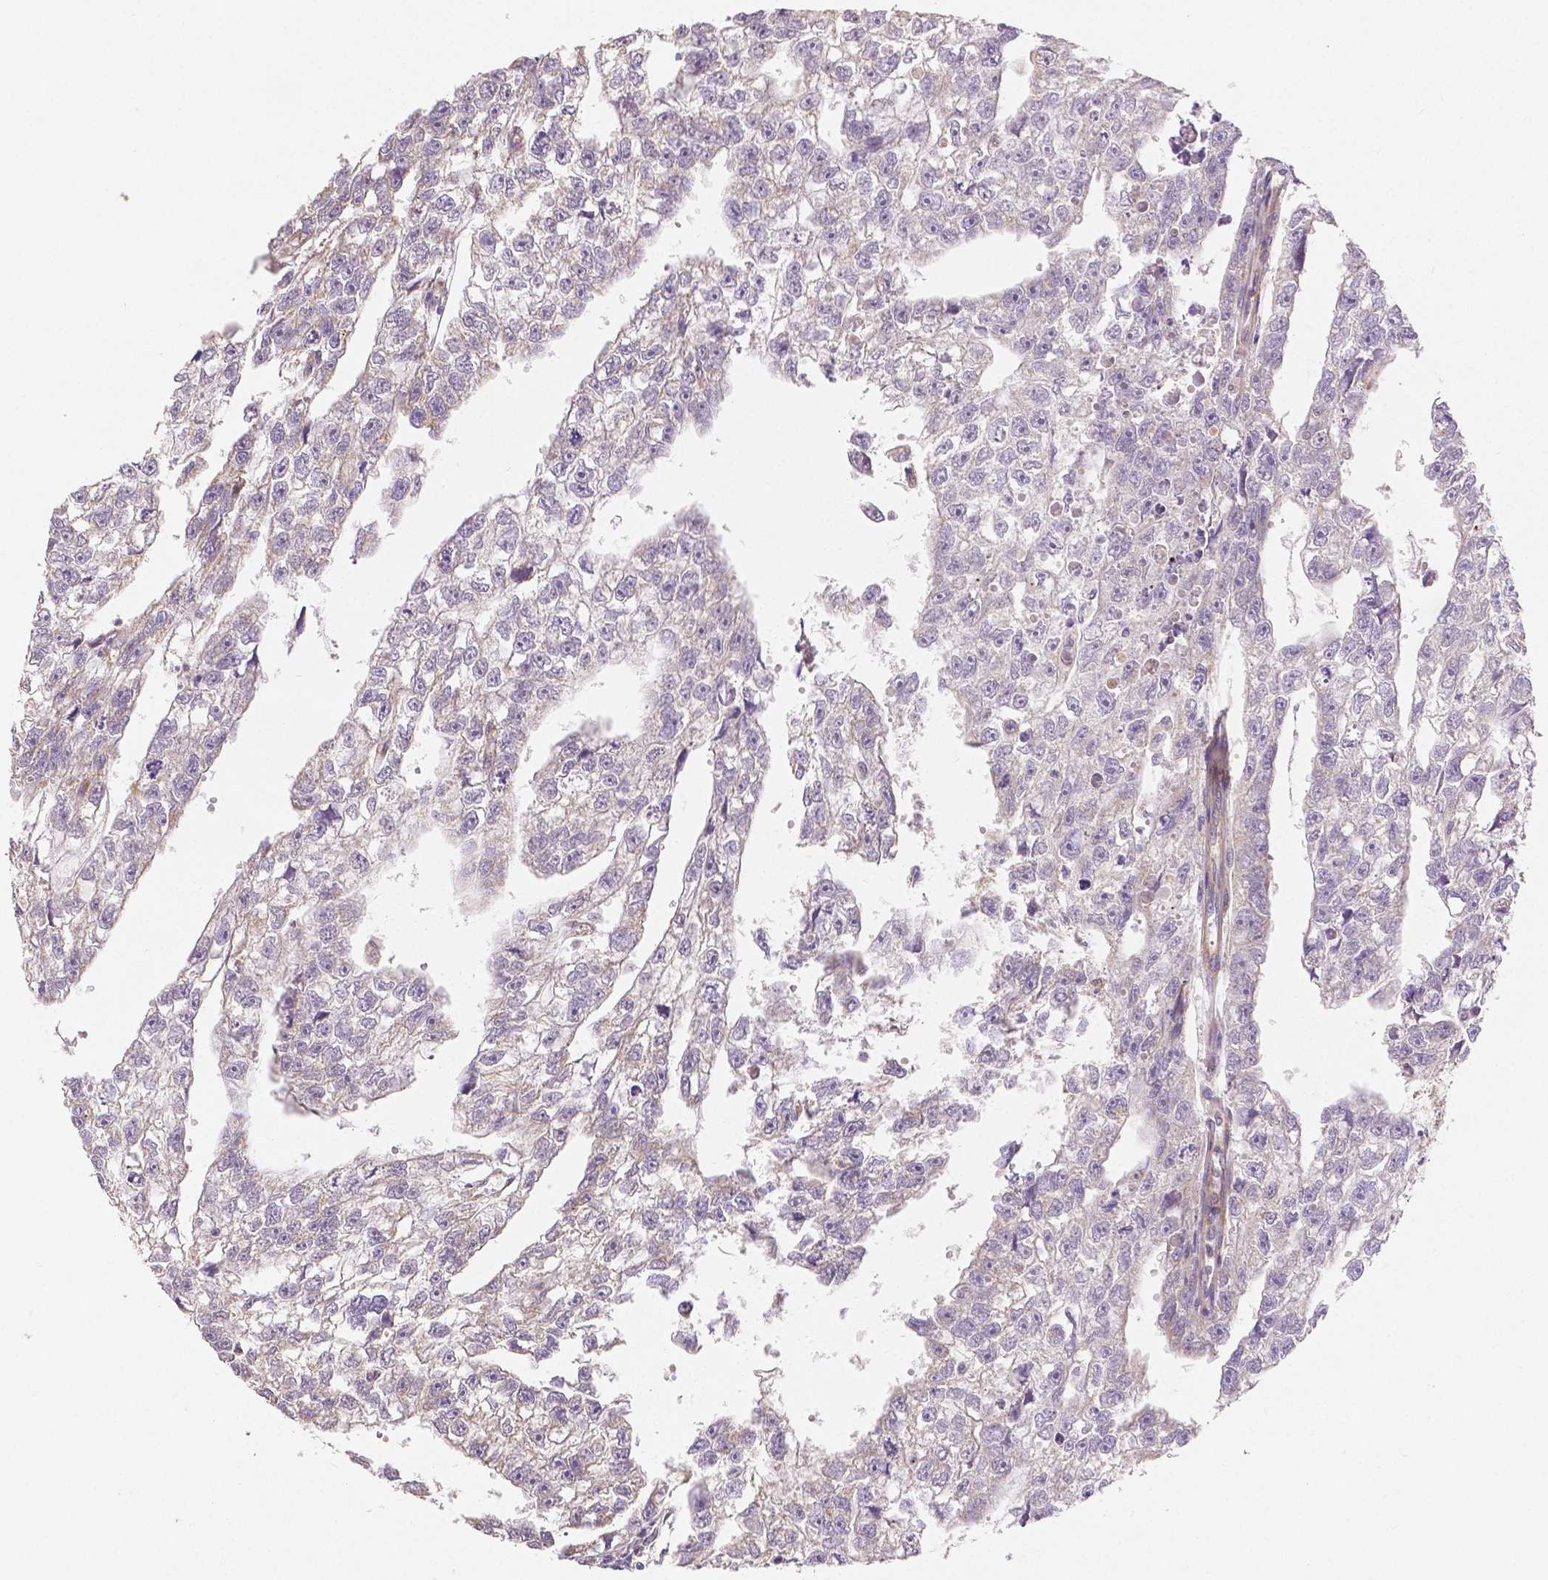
{"staining": {"intensity": "negative", "quantity": "none", "location": "none"}, "tissue": "testis cancer", "cell_type": "Tumor cells", "image_type": "cancer", "snomed": [{"axis": "morphology", "description": "Carcinoma, Embryonal, NOS"}, {"axis": "morphology", "description": "Teratoma, malignant, NOS"}, {"axis": "topography", "description": "Testis"}], "caption": "DAB immunohistochemical staining of testis cancer shows no significant positivity in tumor cells.", "gene": "RHOT1", "patient": {"sex": "male", "age": 44}}